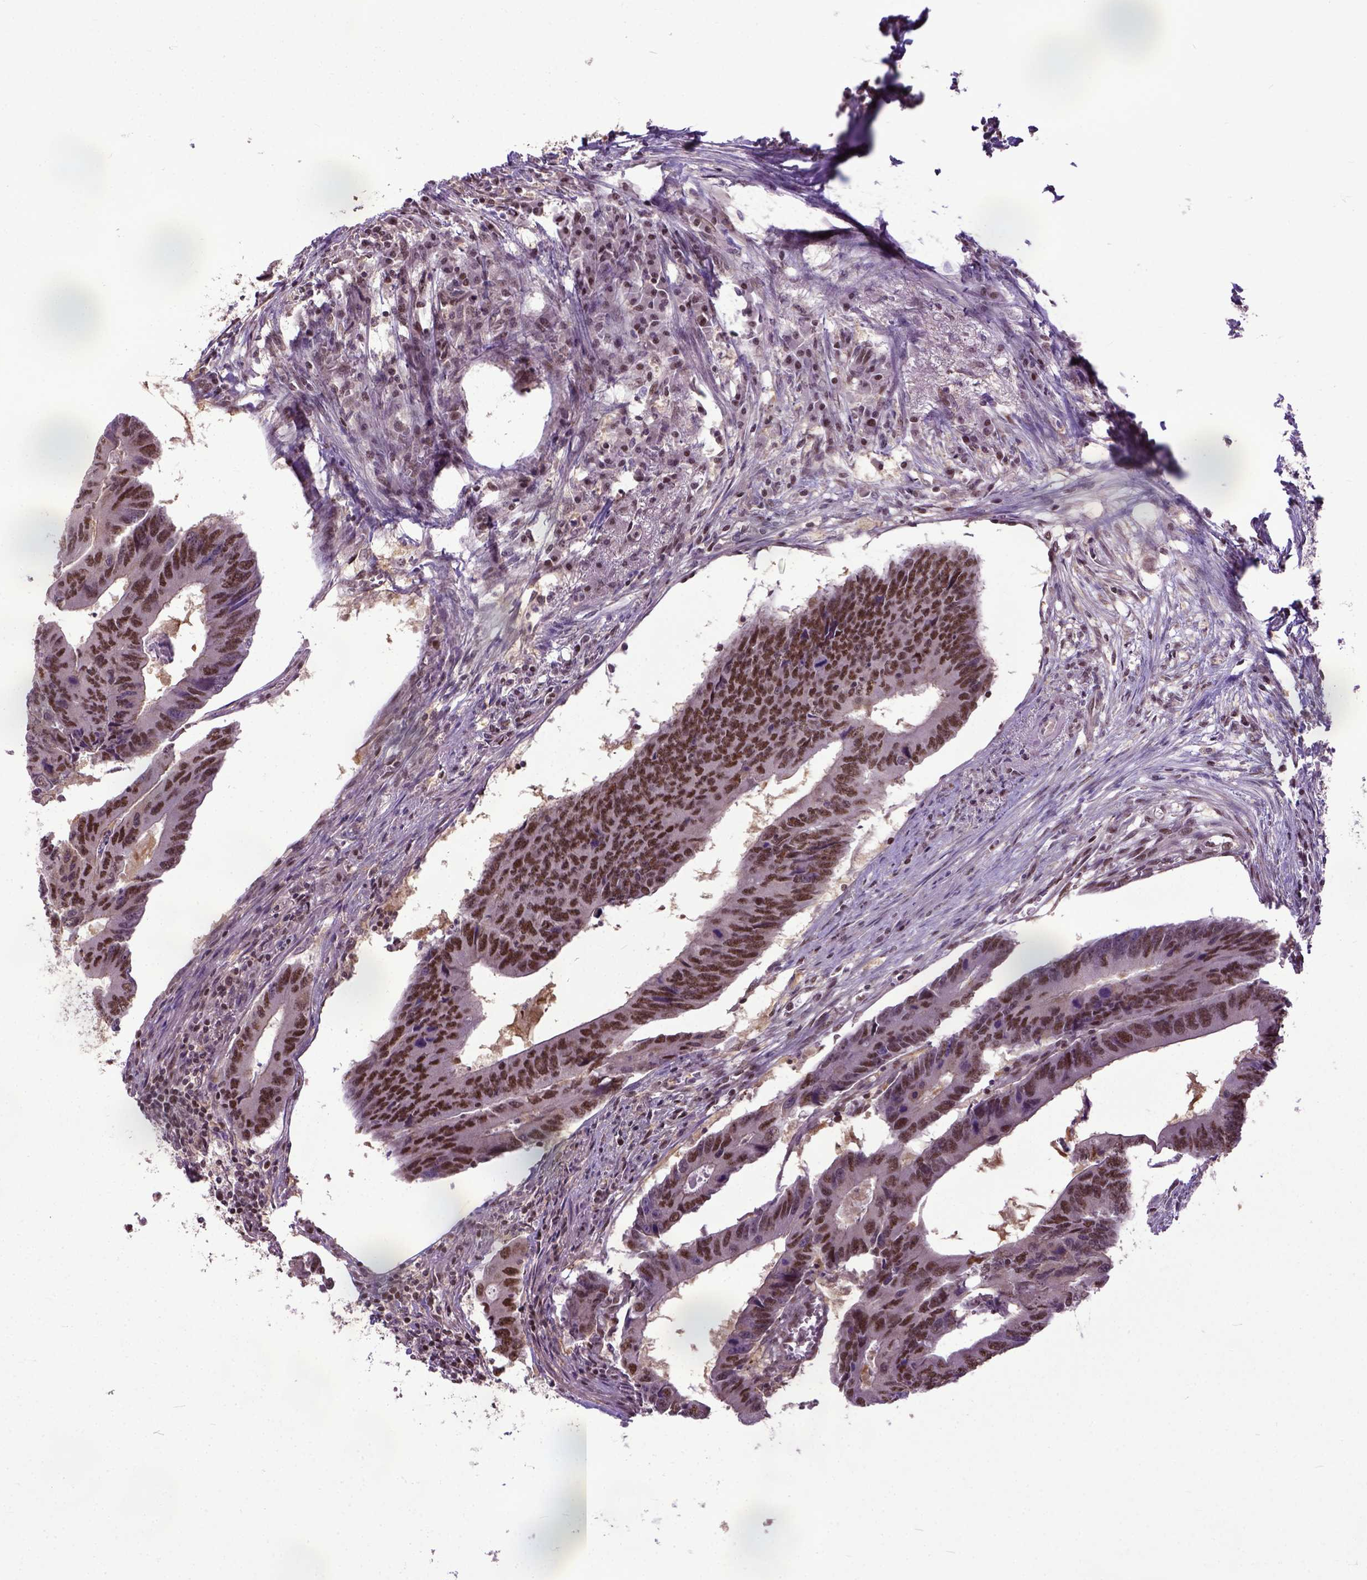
{"staining": {"intensity": "moderate", "quantity": ">75%", "location": "nuclear"}, "tissue": "colorectal cancer", "cell_type": "Tumor cells", "image_type": "cancer", "snomed": [{"axis": "morphology", "description": "Adenocarcinoma, NOS"}, {"axis": "topography", "description": "Colon"}], "caption": "This histopathology image exhibits immunohistochemistry (IHC) staining of human adenocarcinoma (colorectal), with medium moderate nuclear positivity in approximately >75% of tumor cells.", "gene": "UBA3", "patient": {"sex": "male", "age": 53}}